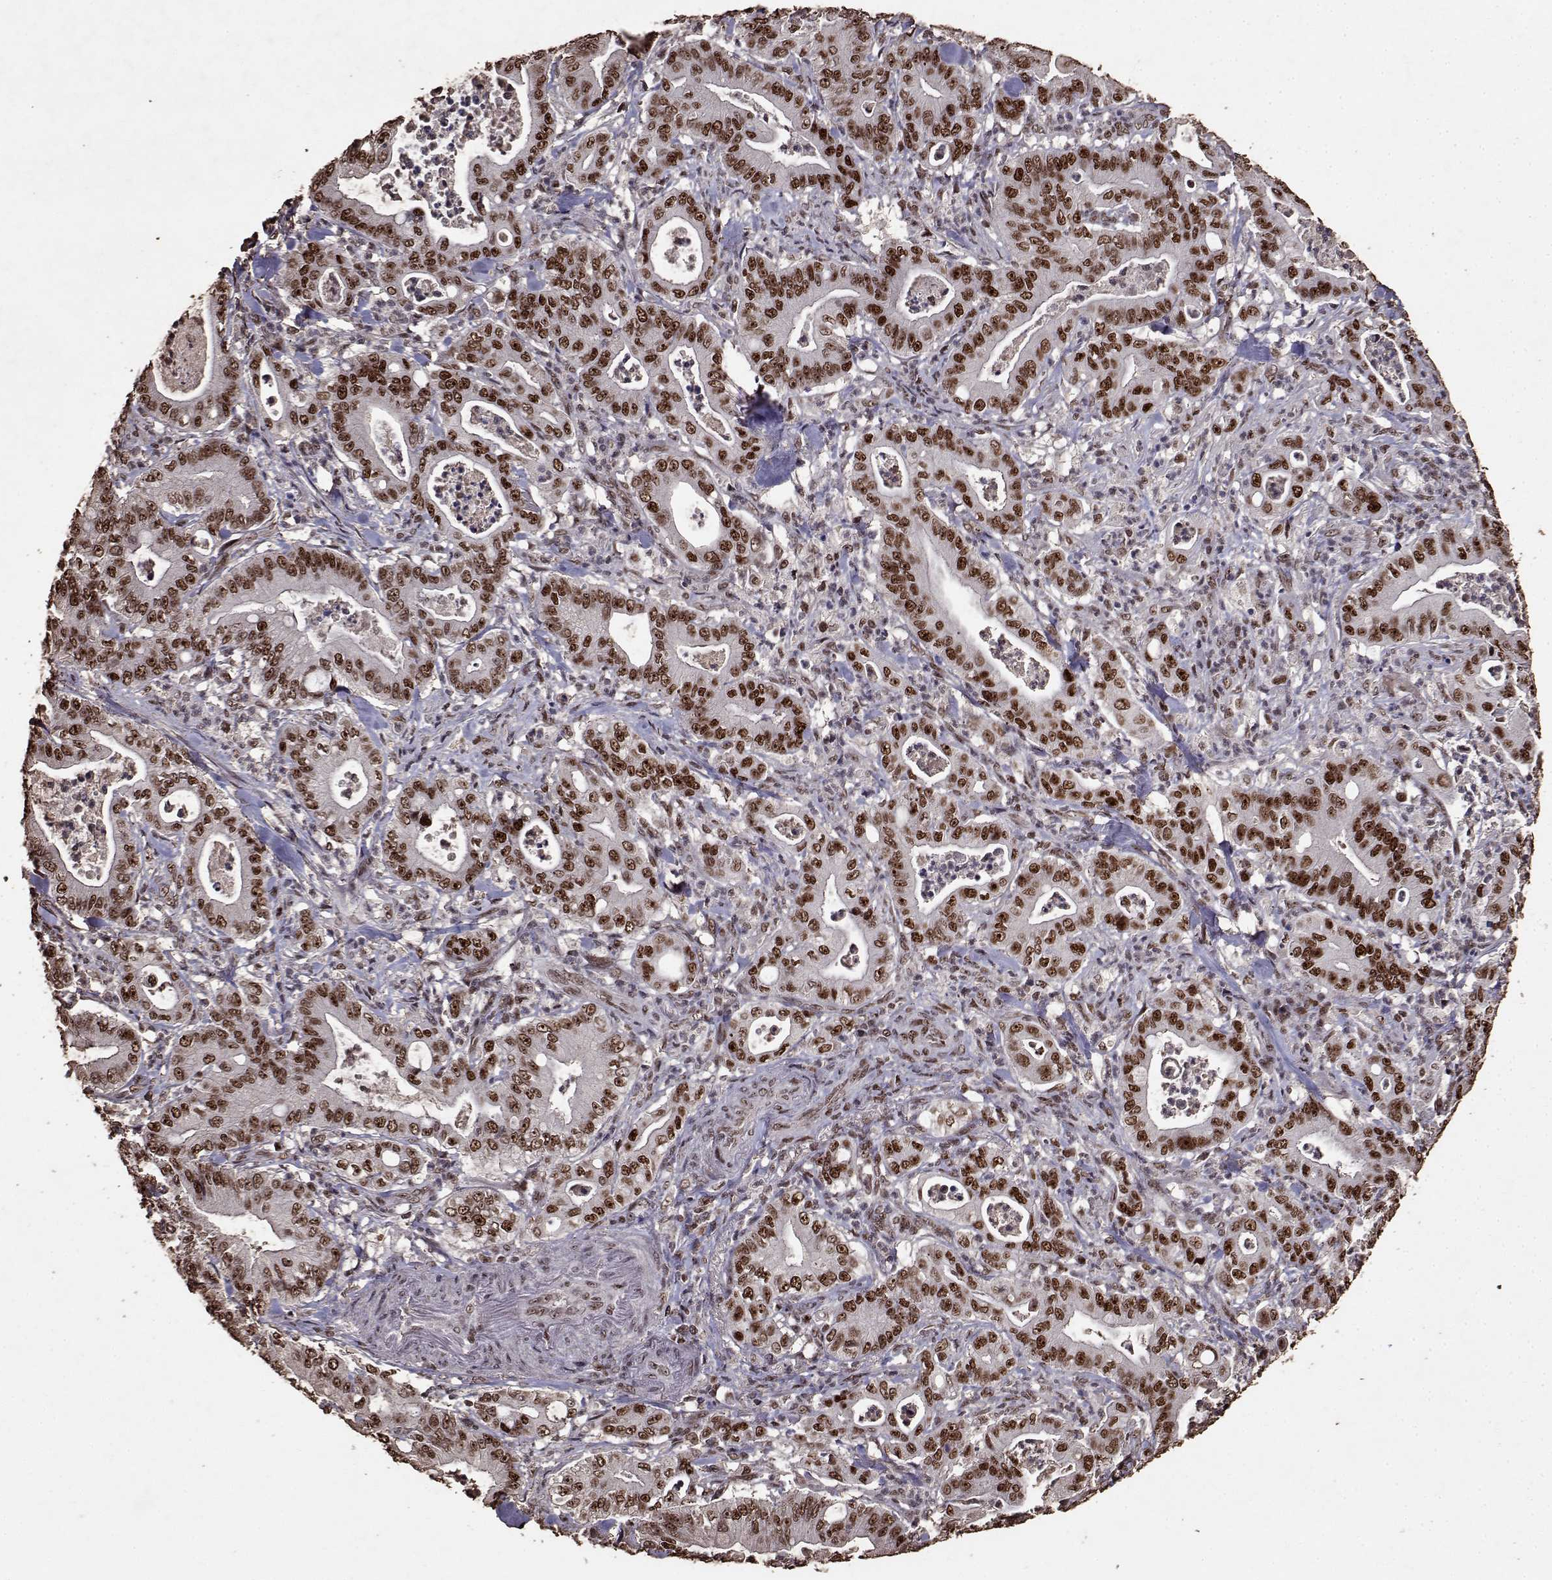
{"staining": {"intensity": "moderate", "quantity": ">75%", "location": "nuclear"}, "tissue": "pancreatic cancer", "cell_type": "Tumor cells", "image_type": "cancer", "snomed": [{"axis": "morphology", "description": "Adenocarcinoma, NOS"}, {"axis": "topography", "description": "Pancreas"}], "caption": "High-power microscopy captured an immunohistochemistry (IHC) image of pancreatic adenocarcinoma, revealing moderate nuclear expression in approximately >75% of tumor cells.", "gene": "TOE1", "patient": {"sex": "male", "age": 71}}